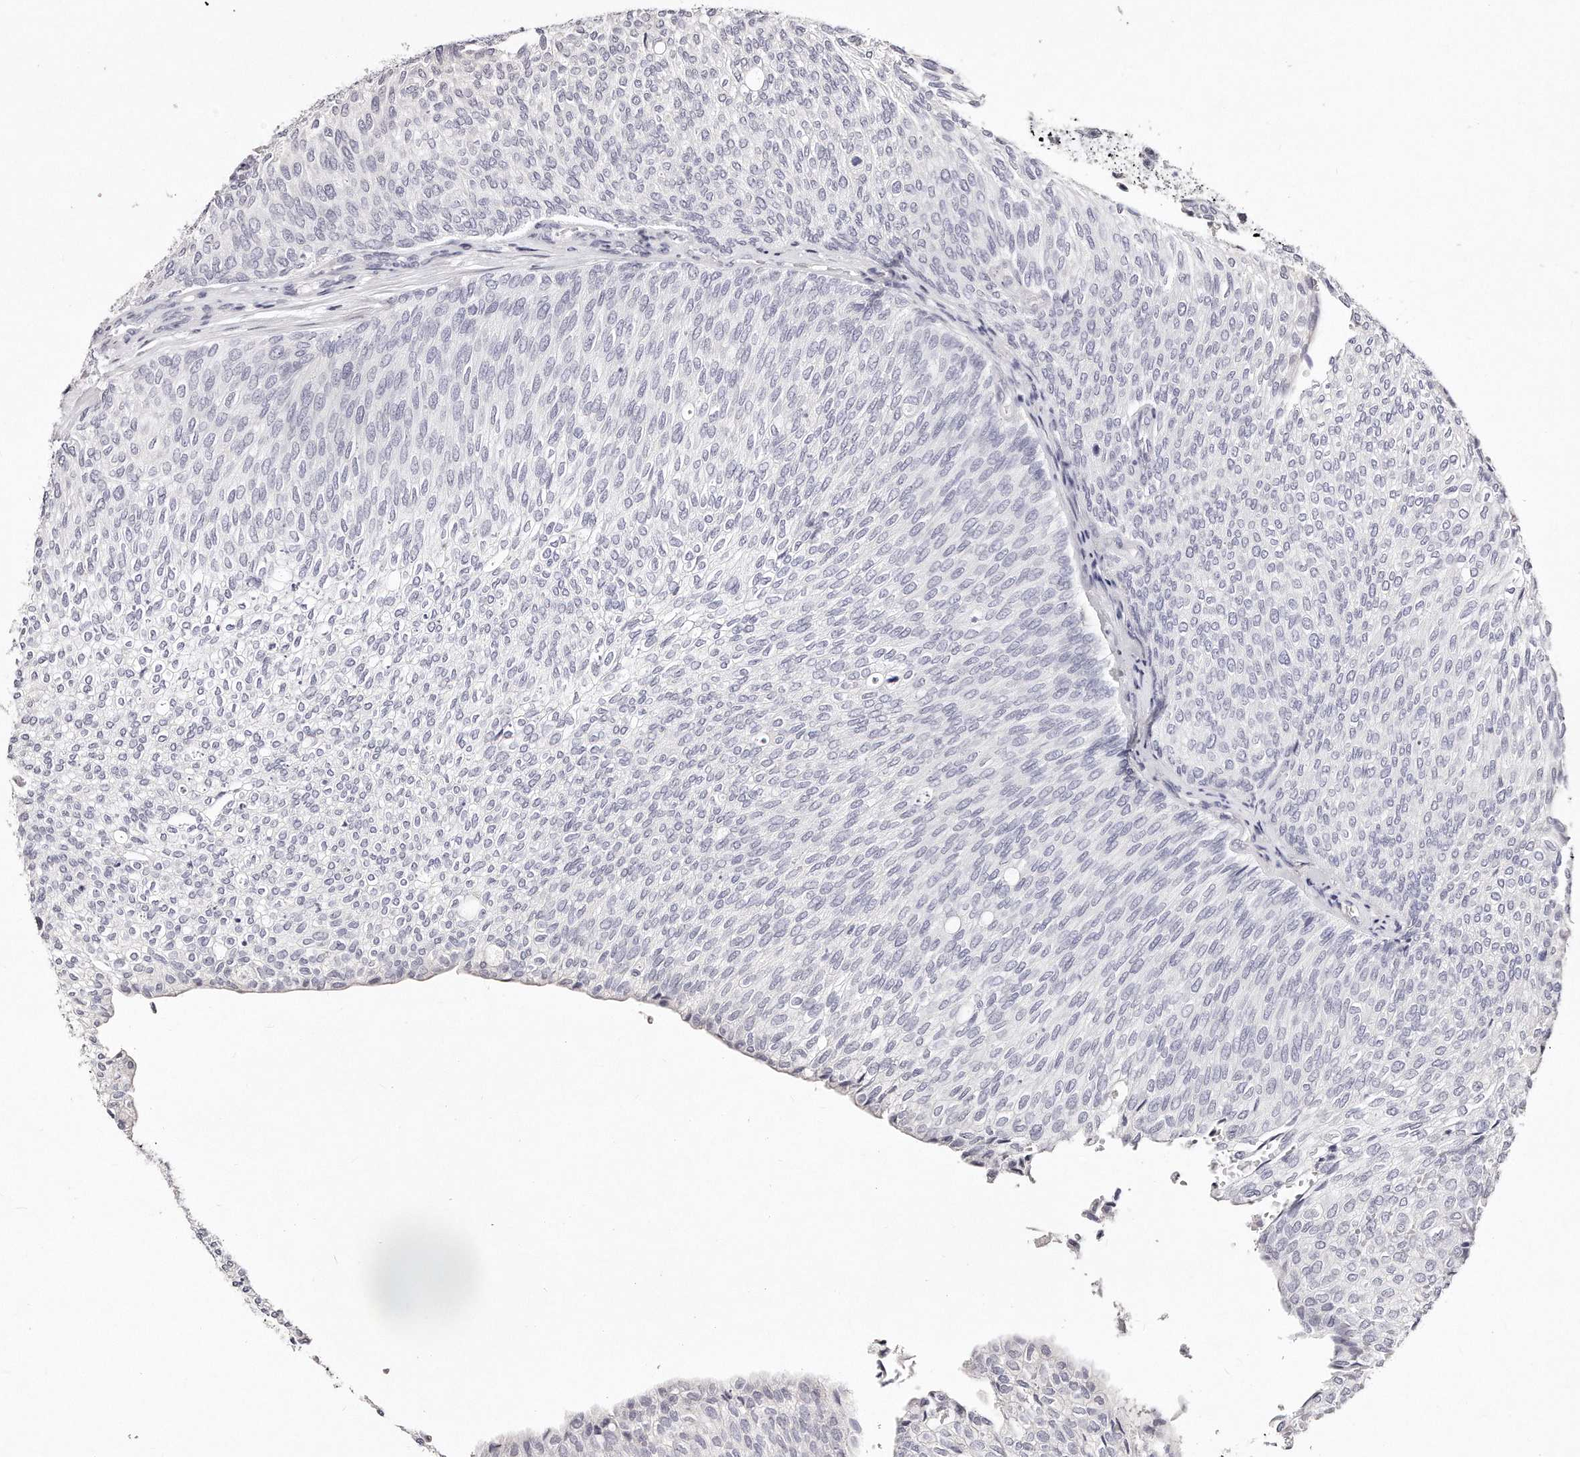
{"staining": {"intensity": "negative", "quantity": "none", "location": "none"}, "tissue": "urothelial cancer", "cell_type": "Tumor cells", "image_type": "cancer", "snomed": [{"axis": "morphology", "description": "Urothelial carcinoma, Low grade"}, {"axis": "topography", "description": "Urinary bladder"}], "caption": "Histopathology image shows no significant protein expression in tumor cells of urothelial cancer. (Brightfield microscopy of DAB (3,3'-diaminobenzidine) immunohistochemistry at high magnification).", "gene": "GDA", "patient": {"sex": "female", "age": 79}}